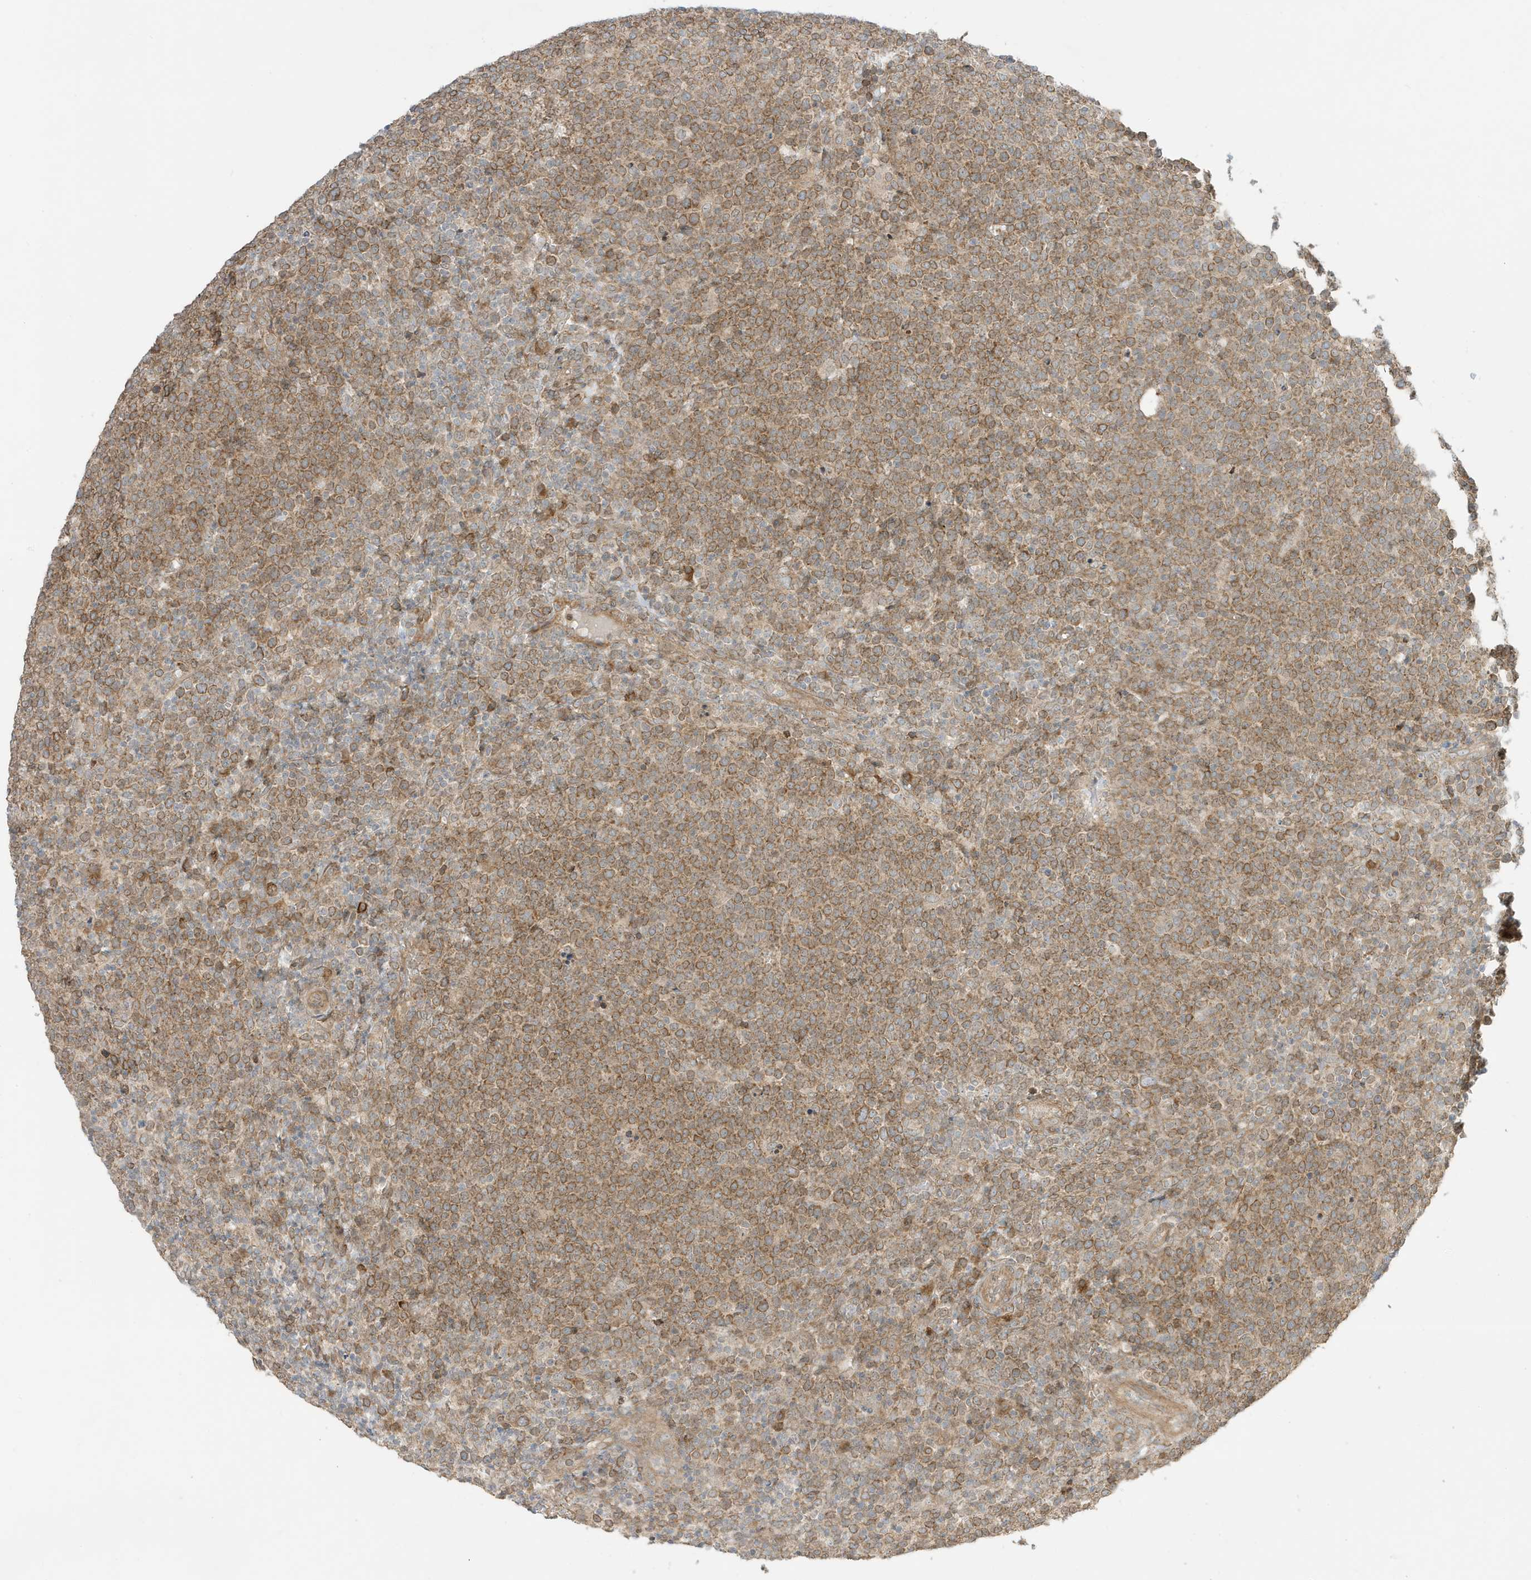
{"staining": {"intensity": "moderate", "quantity": ">75%", "location": "cytoplasmic/membranous"}, "tissue": "lymphoma", "cell_type": "Tumor cells", "image_type": "cancer", "snomed": [{"axis": "morphology", "description": "Malignant lymphoma, non-Hodgkin's type, High grade"}, {"axis": "topography", "description": "Lymph node"}], "caption": "The immunohistochemical stain highlights moderate cytoplasmic/membranous expression in tumor cells of high-grade malignant lymphoma, non-Hodgkin's type tissue.", "gene": "SCARF2", "patient": {"sex": "male", "age": 61}}